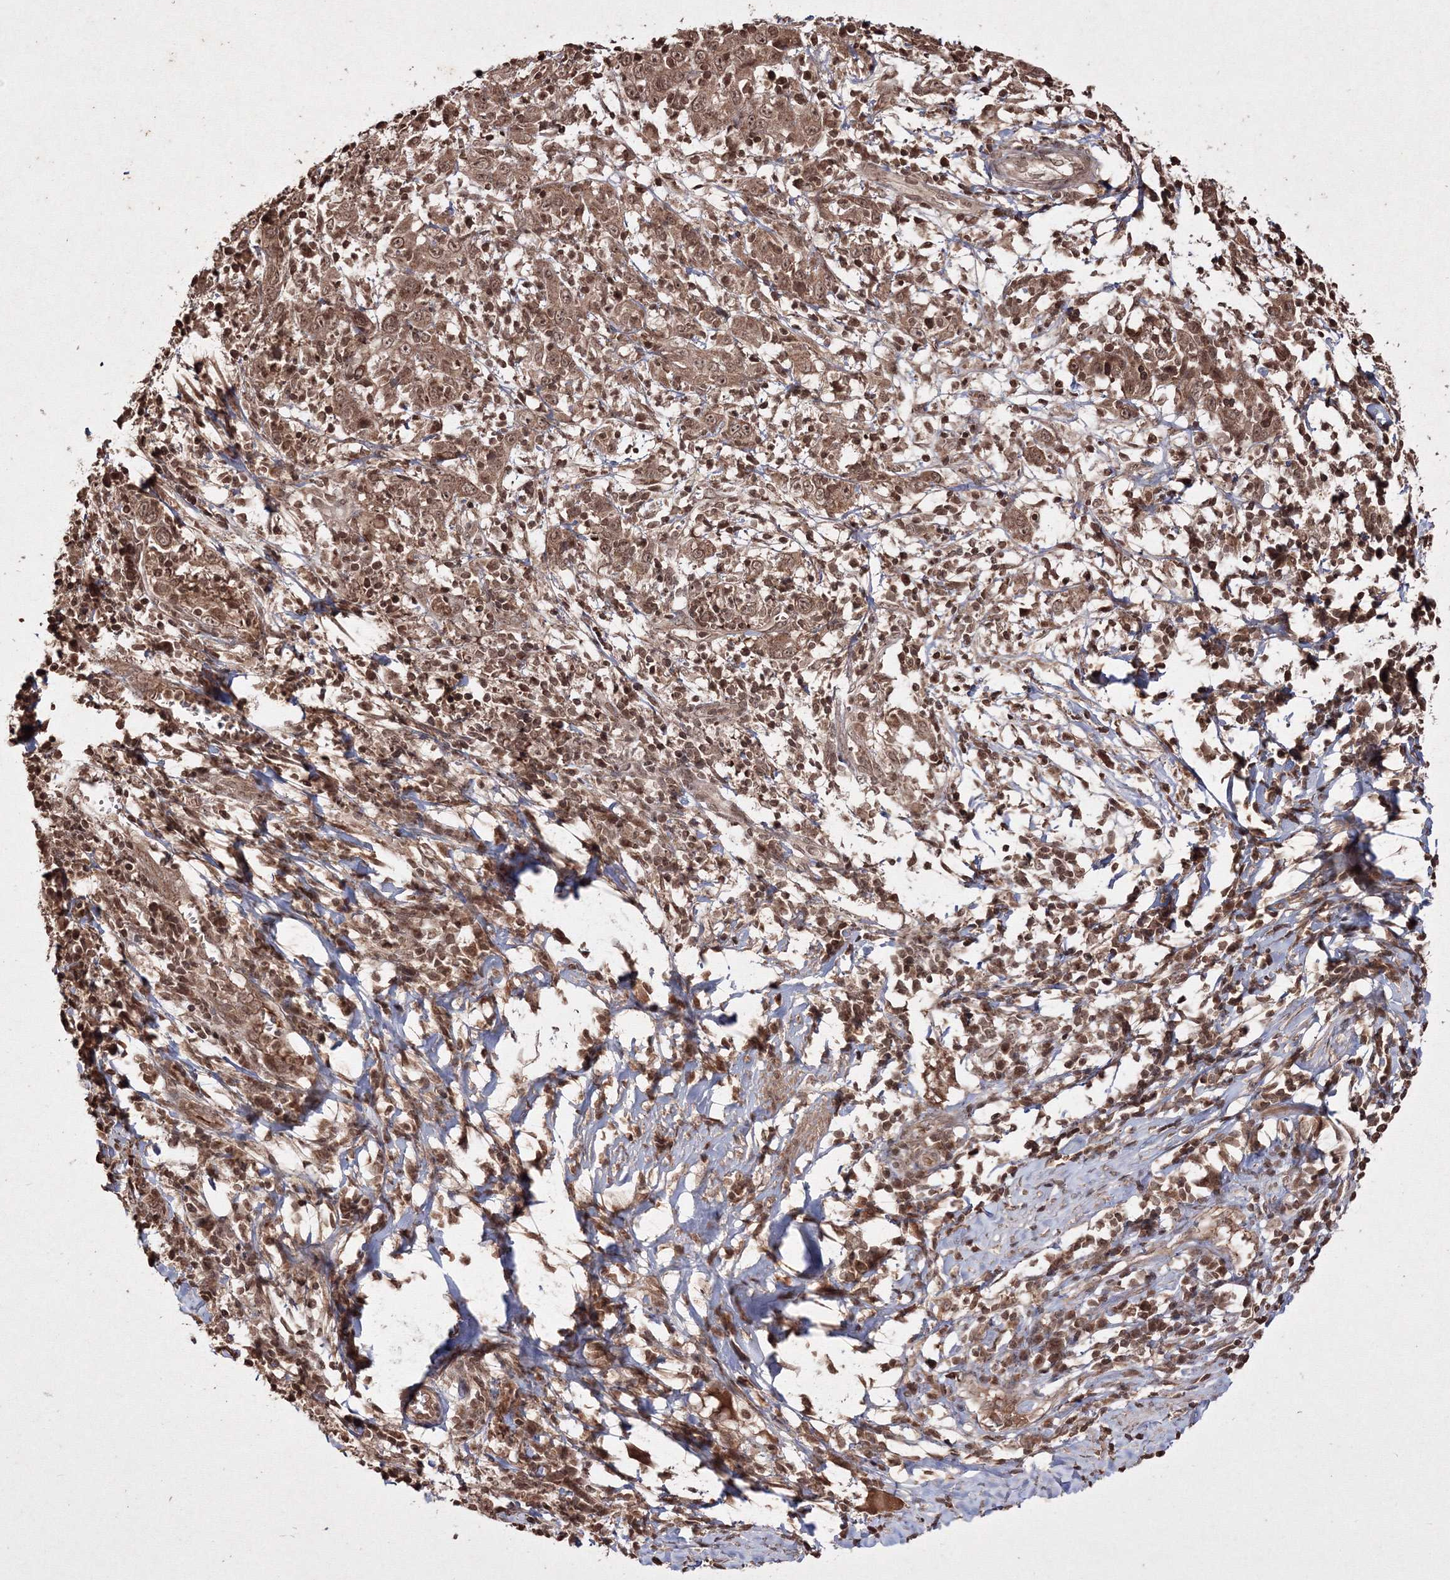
{"staining": {"intensity": "moderate", "quantity": ">75%", "location": "cytoplasmic/membranous,nuclear"}, "tissue": "cervical cancer", "cell_type": "Tumor cells", "image_type": "cancer", "snomed": [{"axis": "morphology", "description": "Squamous cell carcinoma, NOS"}, {"axis": "topography", "description": "Cervix"}], "caption": "Immunohistochemical staining of human cervical cancer reveals medium levels of moderate cytoplasmic/membranous and nuclear positivity in approximately >75% of tumor cells.", "gene": "PEX13", "patient": {"sex": "female", "age": 46}}